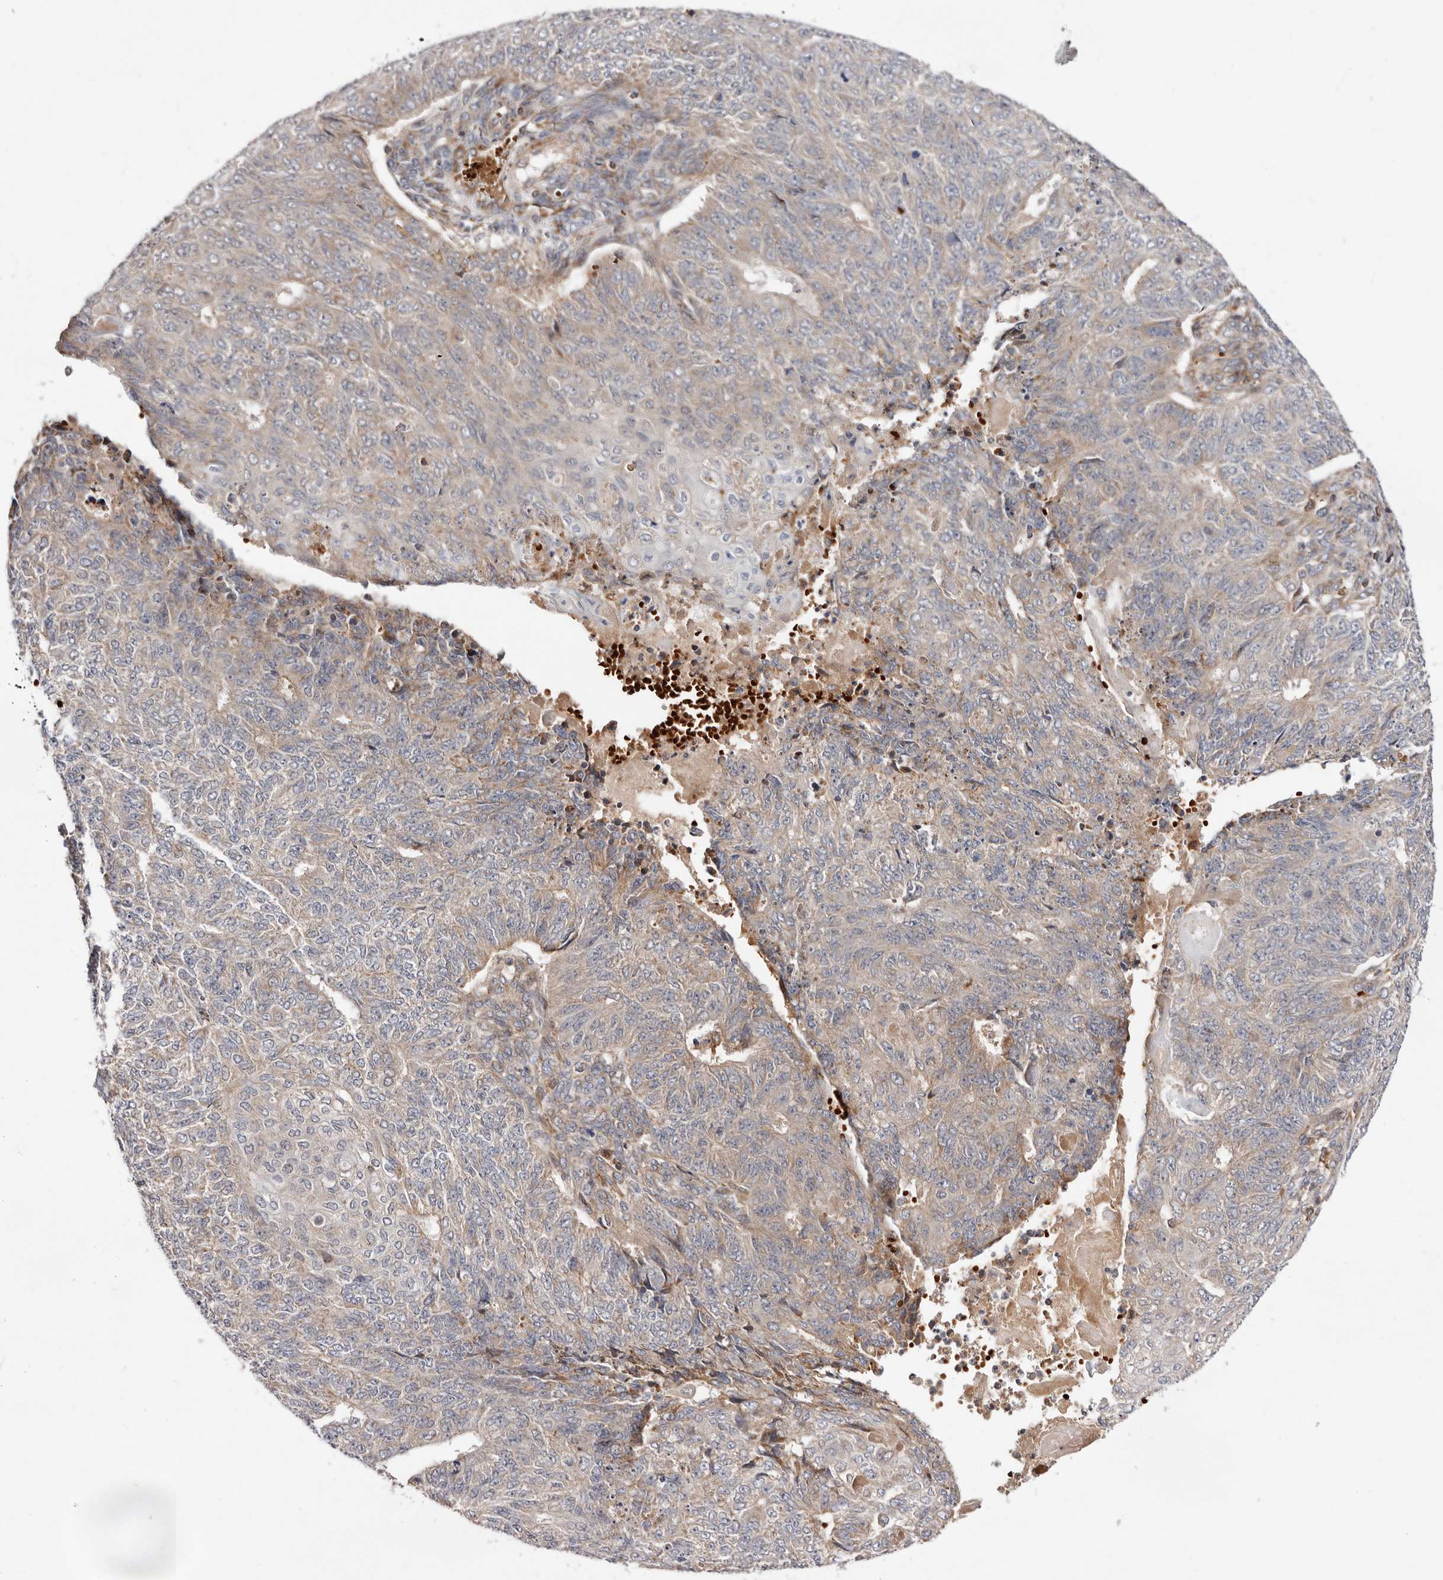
{"staining": {"intensity": "weak", "quantity": "<25%", "location": "cytoplasmic/membranous"}, "tissue": "endometrial cancer", "cell_type": "Tumor cells", "image_type": "cancer", "snomed": [{"axis": "morphology", "description": "Adenocarcinoma, NOS"}, {"axis": "topography", "description": "Endometrium"}], "caption": "Immunohistochemical staining of endometrial adenocarcinoma reveals no significant expression in tumor cells.", "gene": "RNF213", "patient": {"sex": "female", "age": 32}}